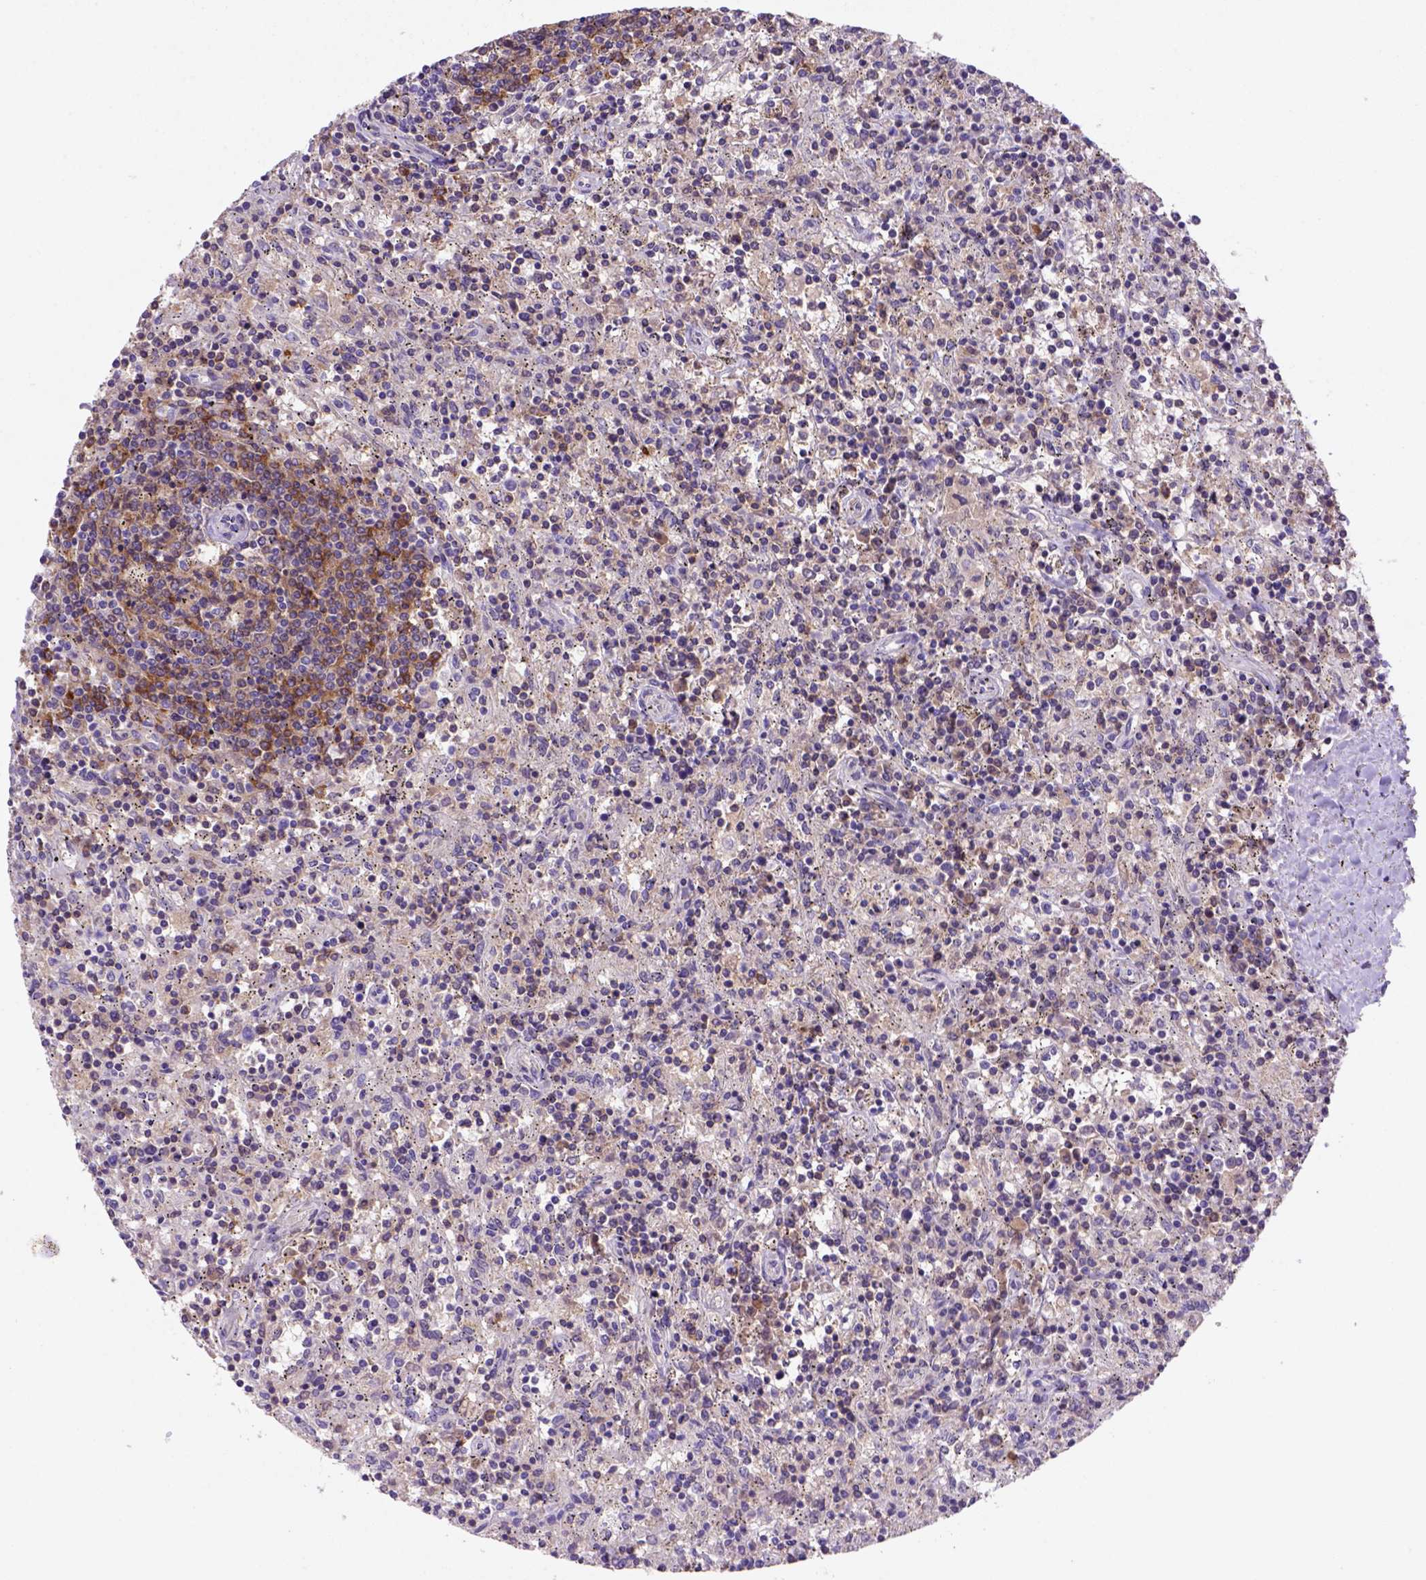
{"staining": {"intensity": "negative", "quantity": "none", "location": "none"}, "tissue": "lymphoma", "cell_type": "Tumor cells", "image_type": "cancer", "snomed": [{"axis": "morphology", "description": "Malignant lymphoma, non-Hodgkin's type, Low grade"}, {"axis": "topography", "description": "Spleen"}], "caption": "Tumor cells are negative for protein expression in human low-grade malignant lymphoma, non-Hodgkin's type.", "gene": "INPP5D", "patient": {"sex": "male", "age": 62}}